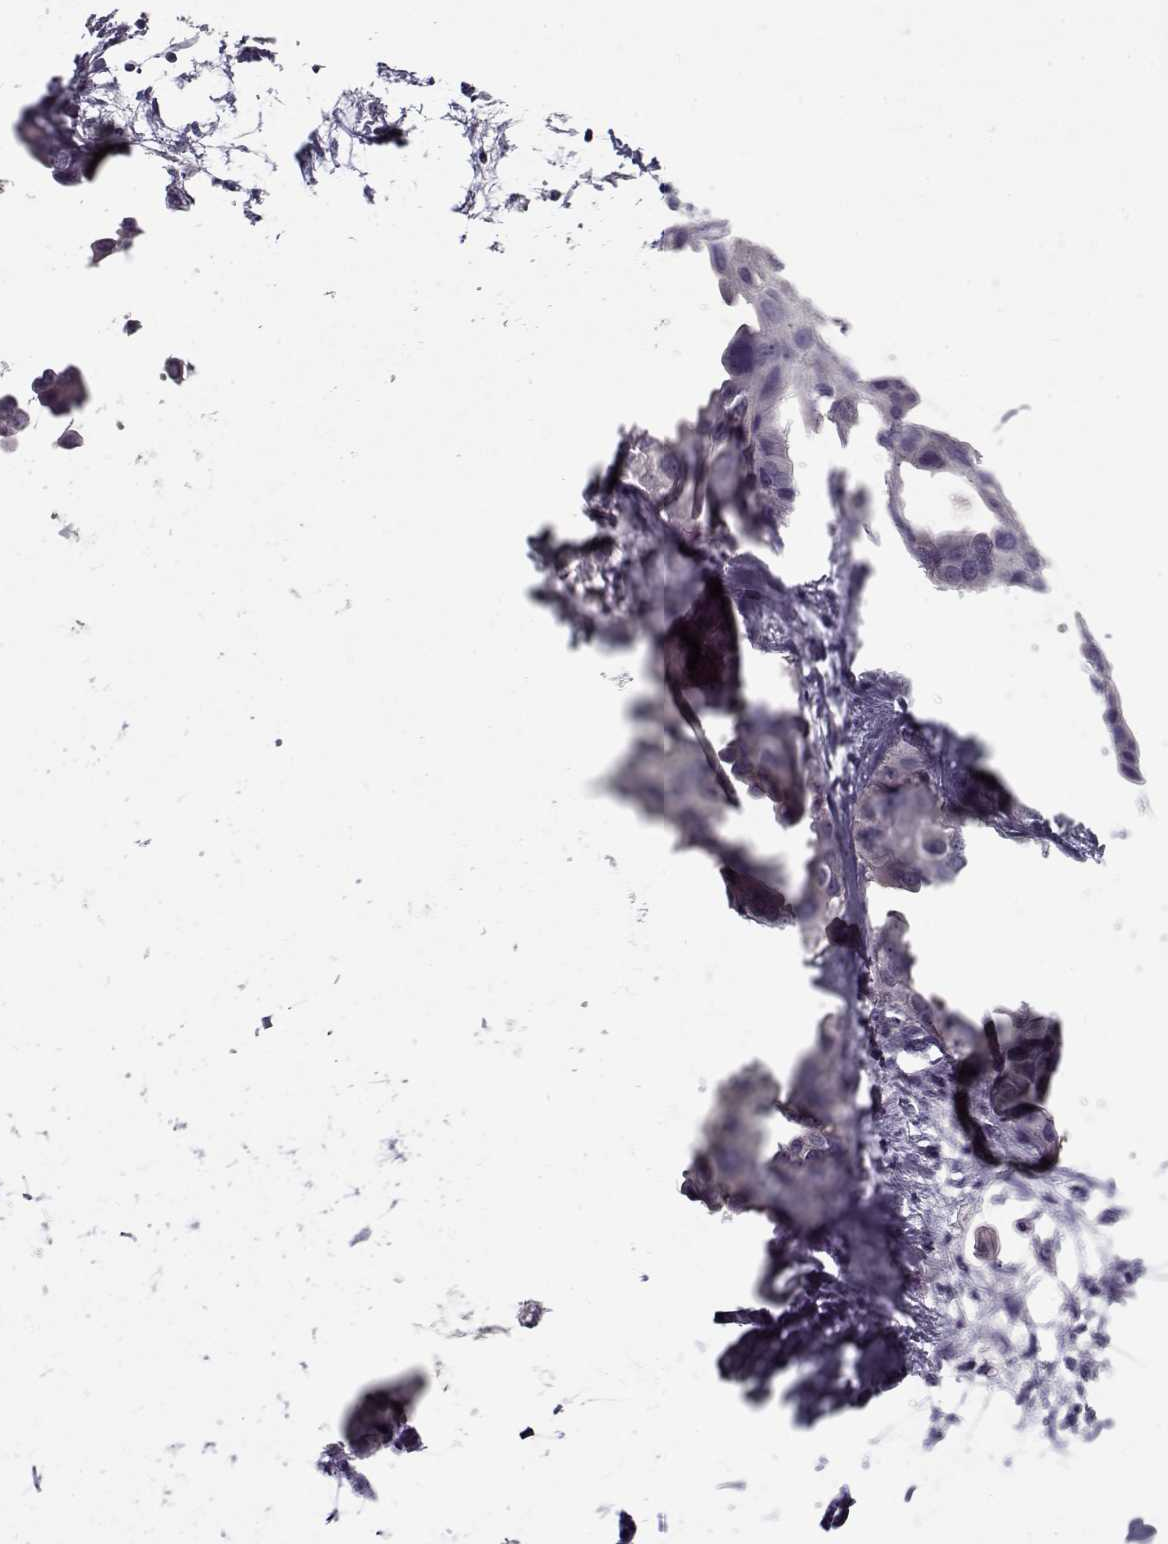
{"staining": {"intensity": "negative", "quantity": "none", "location": "none"}, "tissue": "breast cancer", "cell_type": "Tumor cells", "image_type": "cancer", "snomed": [{"axis": "morphology", "description": "Duct carcinoma"}, {"axis": "topography", "description": "Breast"}], "caption": "Tumor cells are negative for protein expression in human breast infiltrating ductal carcinoma.", "gene": "CCDC136", "patient": {"sex": "female", "age": 38}}